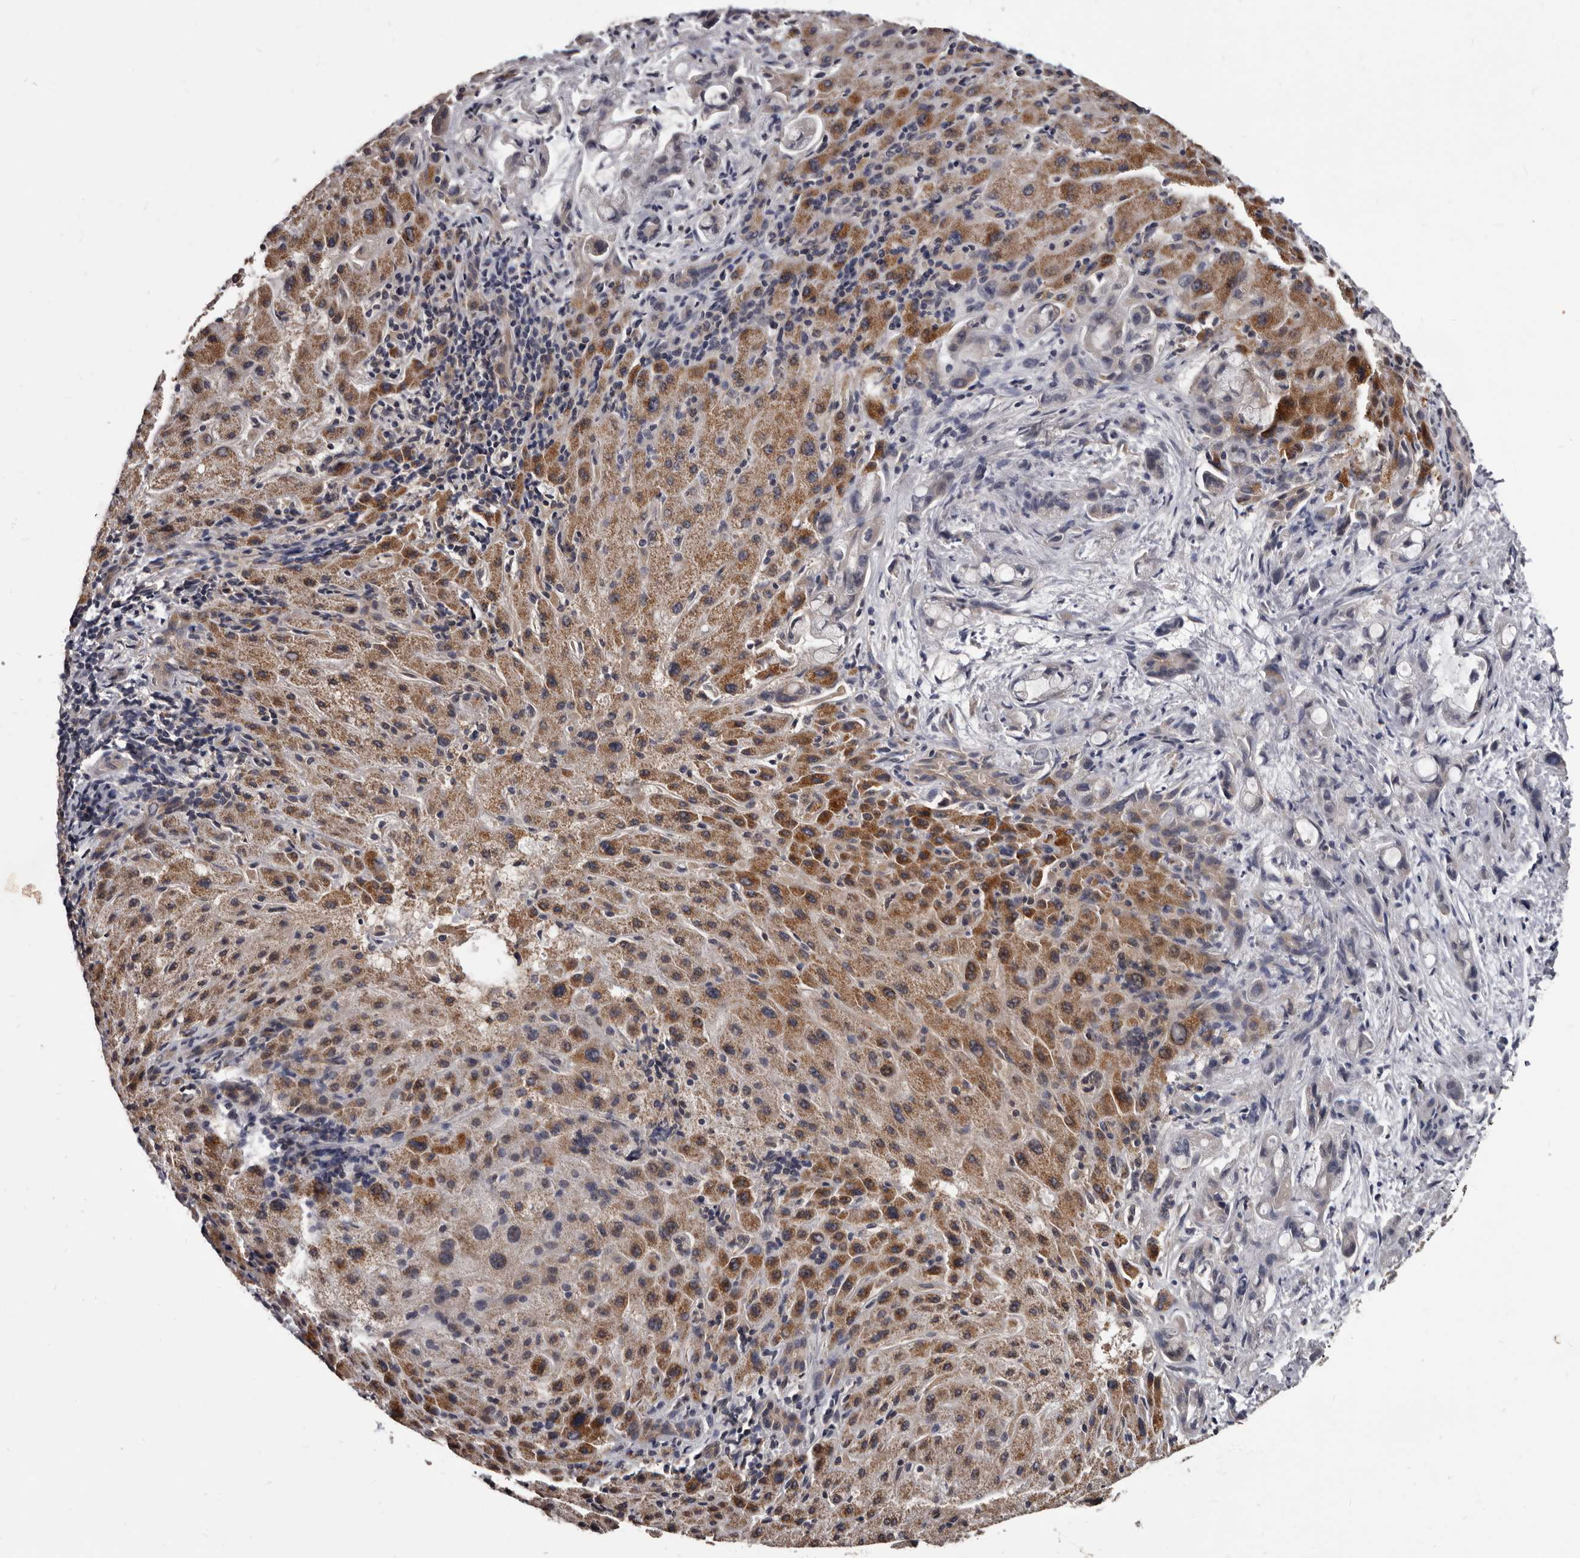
{"staining": {"intensity": "moderate", "quantity": ">75%", "location": "cytoplasmic/membranous"}, "tissue": "liver cancer", "cell_type": "Tumor cells", "image_type": "cancer", "snomed": [{"axis": "morphology", "description": "Cholangiocarcinoma"}, {"axis": "topography", "description": "Liver"}], "caption": "Liver cancer stained with a brown dye shows moderate cytoplasmic/membranous positive staining in approximately >75% of tumor cells.", "gene": "ALDH5A1", "patient": {"sex": "female", "age": 72}}